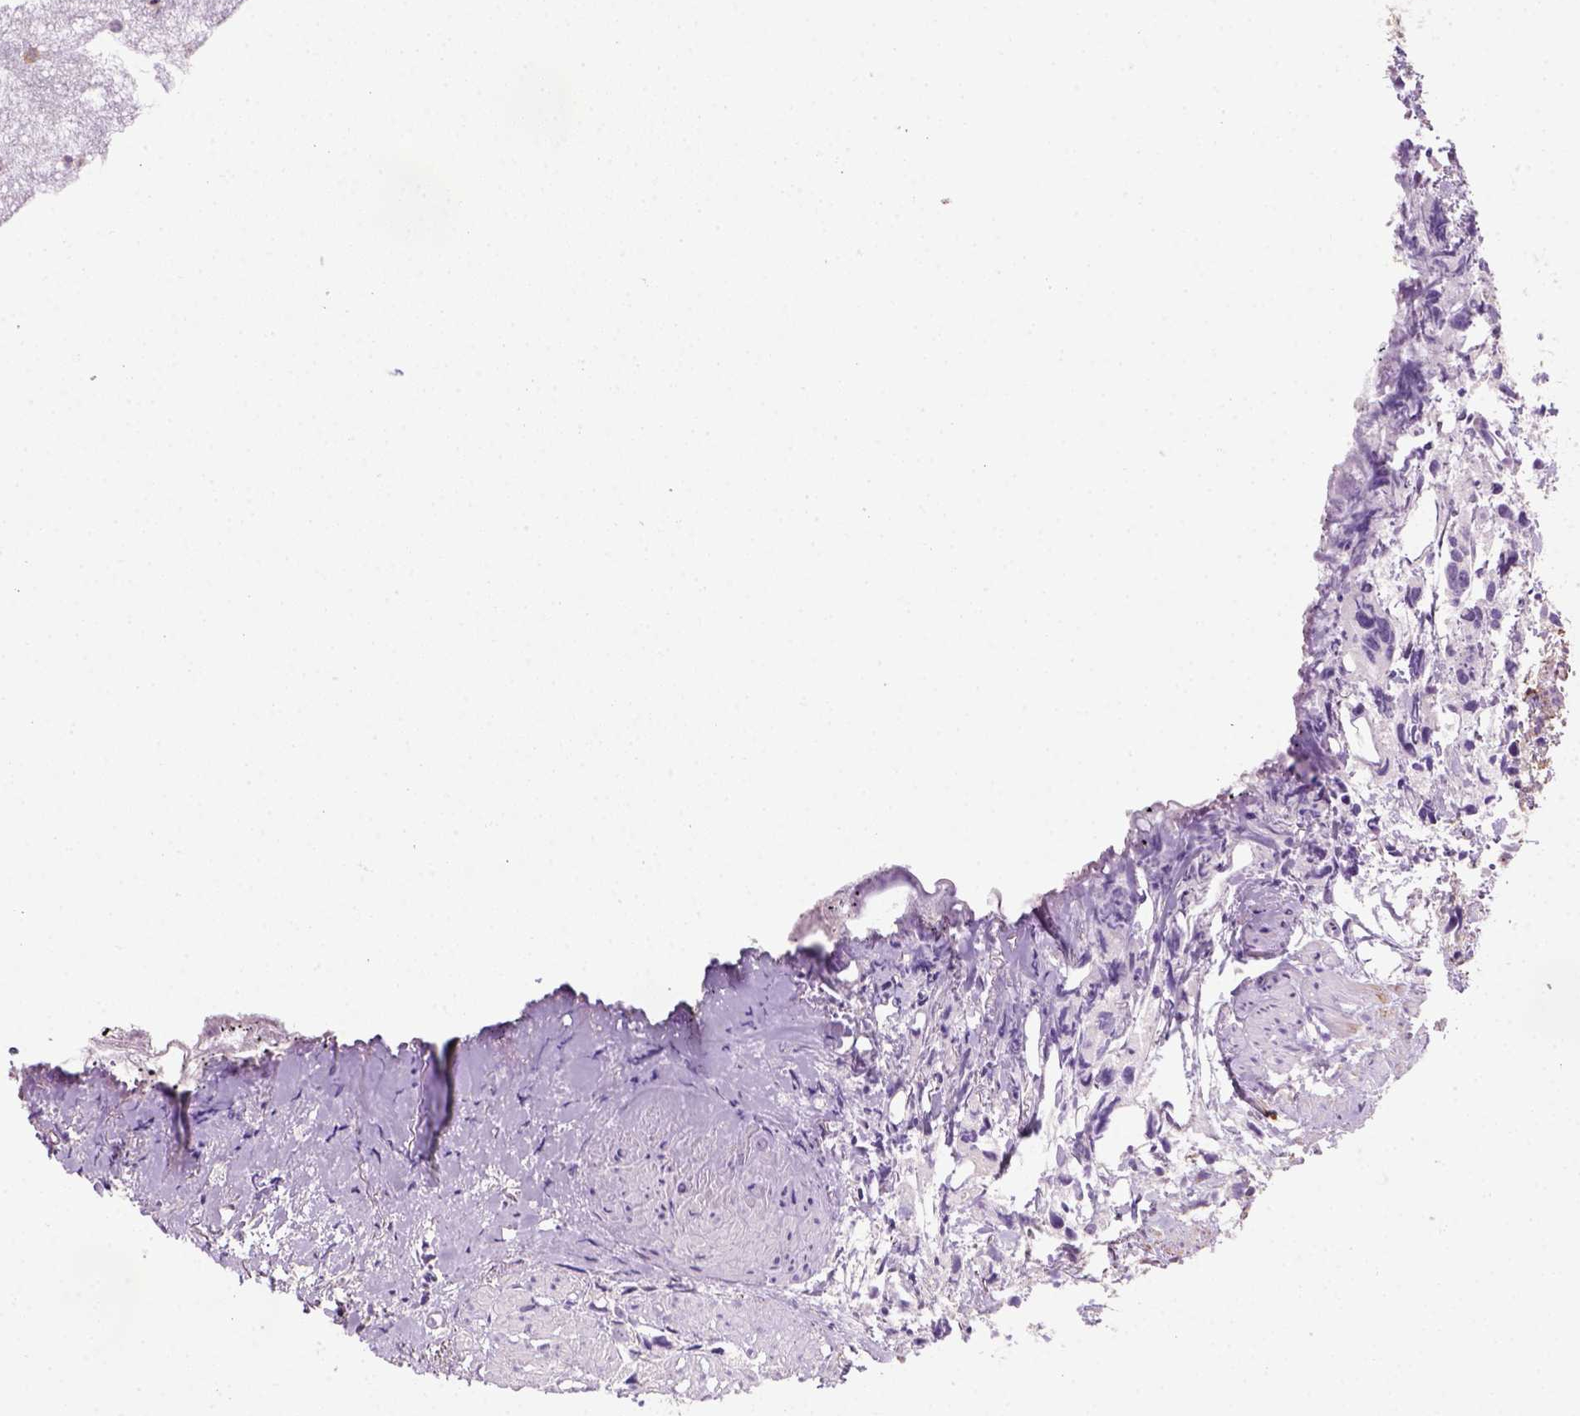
{"staining": {"intensity": "negative", "quantity": "none", "location": "none"}, "tissue": "prostate cancer", "cell_type": "Tumor cells", "image_type": "cancer", "snomed": [{"axis": "morphology", "description": "Adenocarcinoma, High grade"}, {"axis": "topography", "description": "Prostate"}], "caption": "A high-resolution histopathology image shows immunohistochemistry staining of prostate adenocarcinoma (high-grade), which demonstrates no significant staining in tumor cells.", "gene": "GPRC5D", "patient": {"sex": "male", "age": 68}}